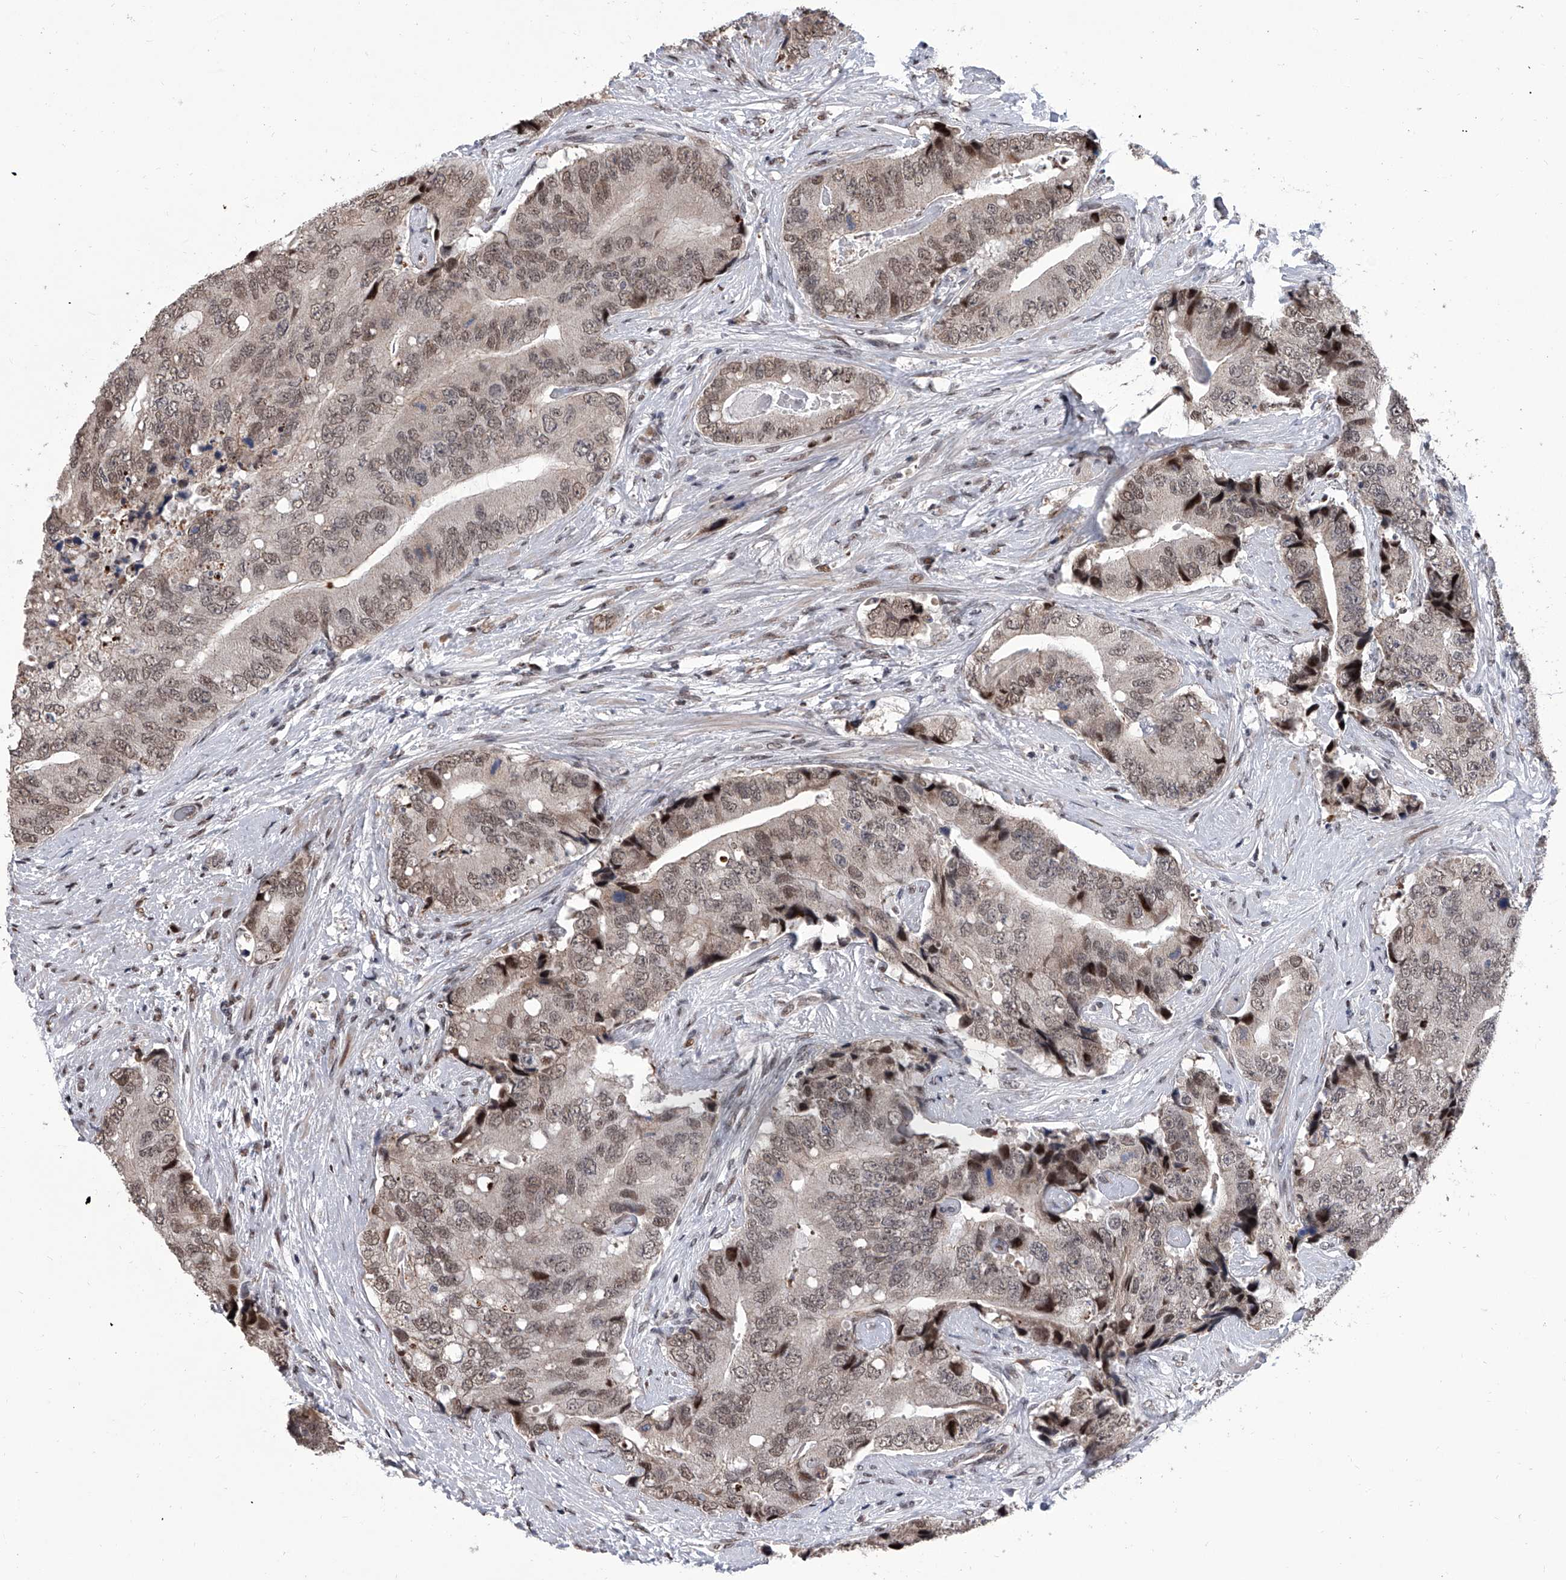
{"staining": {"intensity": "weak", "quantity": "25%-75%", "location": "nuclear"}, "tissue": "prostate cancer", "cell_type": "Tumor cells", "image_type": "cancer", "snomed": [{"axis": "morphology", "description": "Adenocarcinoma, High grade"}, {"axis": "topography", "description": "Prostate"}], "caption": "The histopathology image exhibits a brown stain indicating the presence of a protein in the nuclear of tumor cells in adenocarcinoma (high-grade) (prostate).", "gene": "ZNF426", "patient": {"sex": "male", "age": 70}}